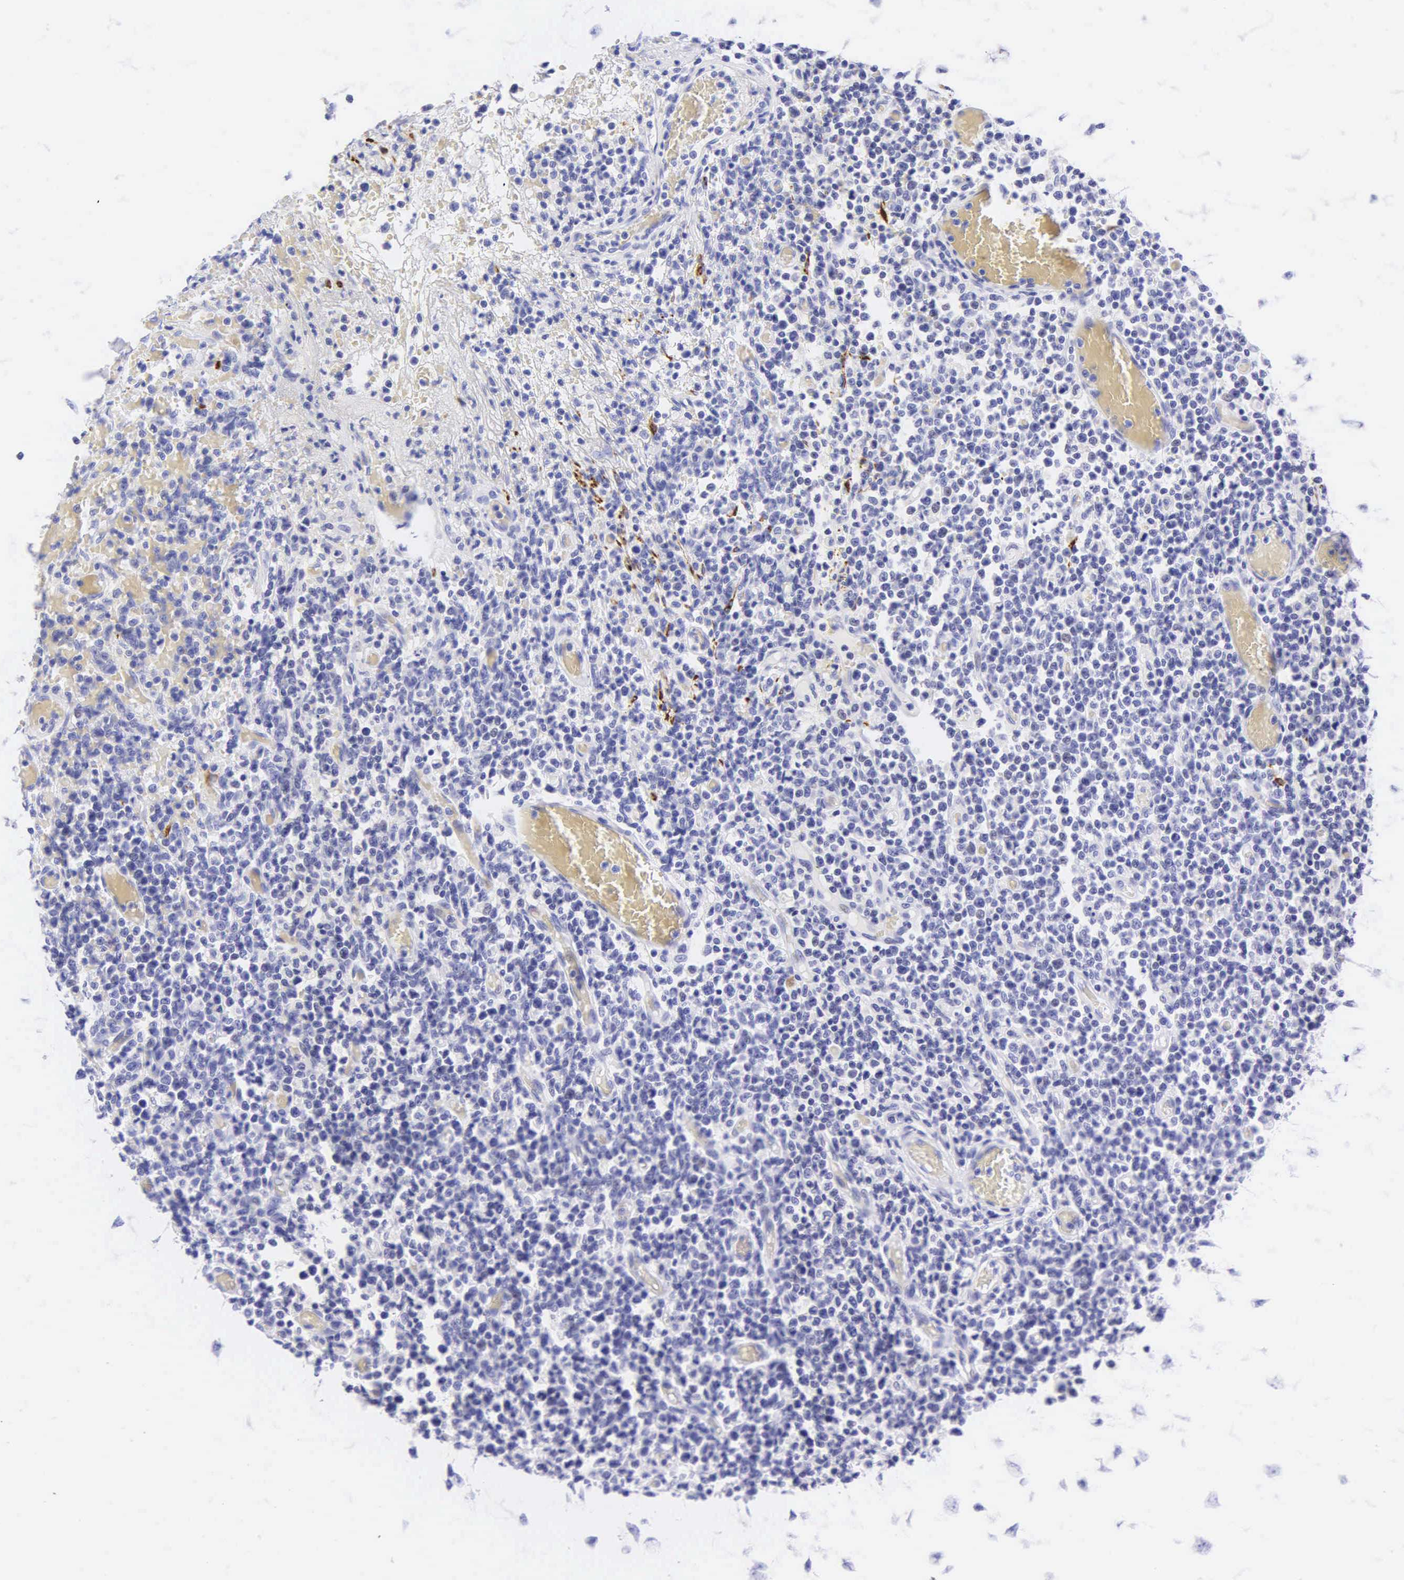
{"staining": {"intensity": "negative", "quantity": "none", "location": "none"}, "tissue": "lymphoma", "cell_type": "Tumor cells", "image_type": "cancer", "snomed": [{"axis": "morphology", "description": "Malignant lymphoma, non-Hodgkin's type, High grade"}, {"axis": "topography", "description": "Colon"}], "caption": "An image of human lymphoma is negative for staining in tumor cells.", "gene": "DES", "patient": {"sex": "male", "age": 82}}